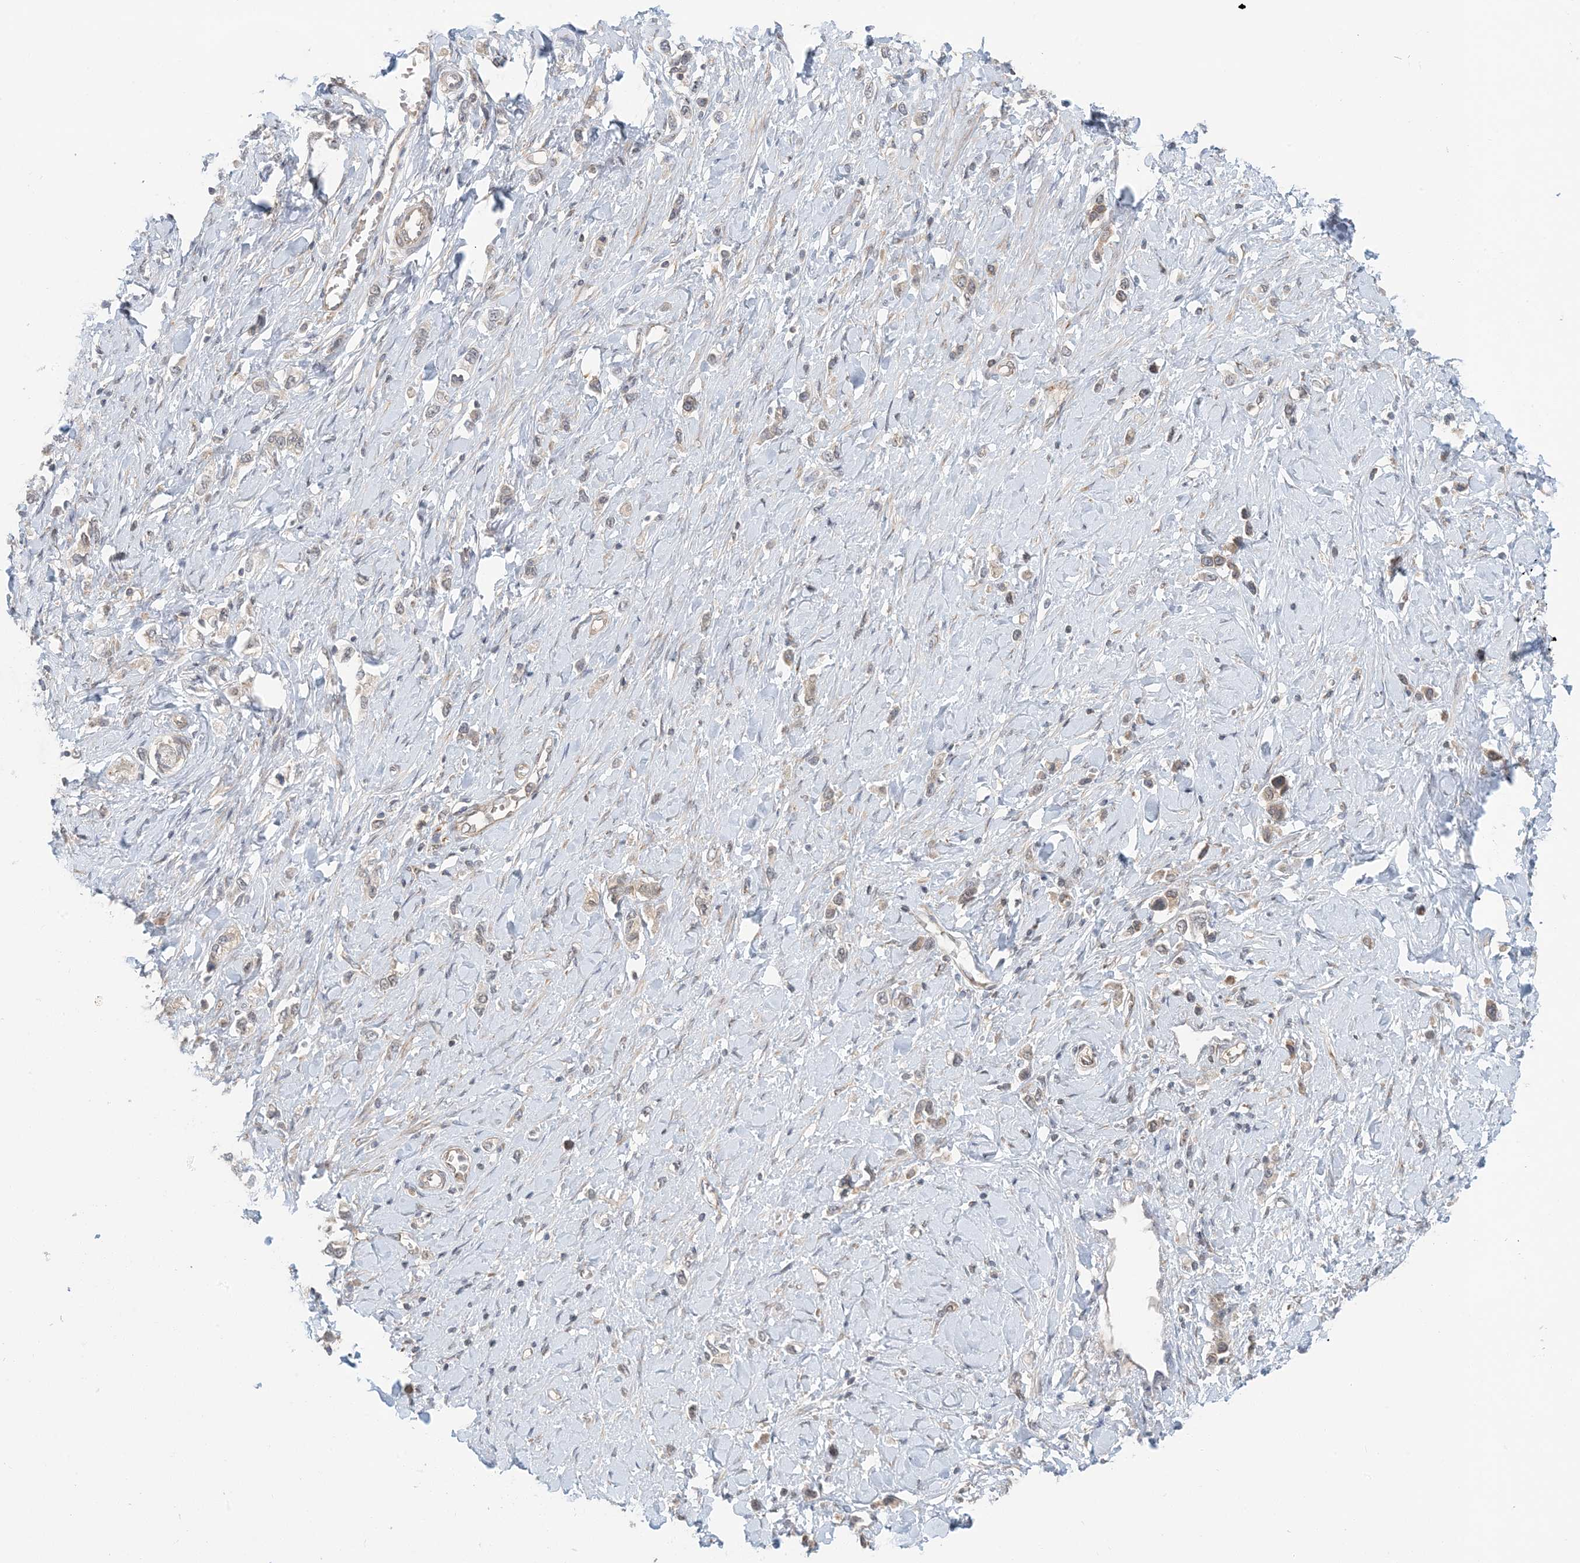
{"staining": {"intensity": "weak", "quantity": ">75%", "location": "cytoplasmic/membranous"}, "tissue": "stomach cancer", "cell_type": "Tumor cells", "image_type": "cancer", "snomed": [{"axis": "morphology", "description": "Normal tissue, NOS"}, {"axis": "morphology", "description": "Adenocarcinoma, NOS"}, {"axis": "topography", "description": "Stomach, upper"}, {"axis": "topography", "description": "Stomach"}], "caption": "Protein analysis of stomach cancer (adenocarcinoma) tissue reveals weak cytoplasmic/membranous positivity in about >75% of tumor cells. Nuclei are stained in blue.", "gene": "ATP13A2", "patient": {"sex": "female", "age": 65}}